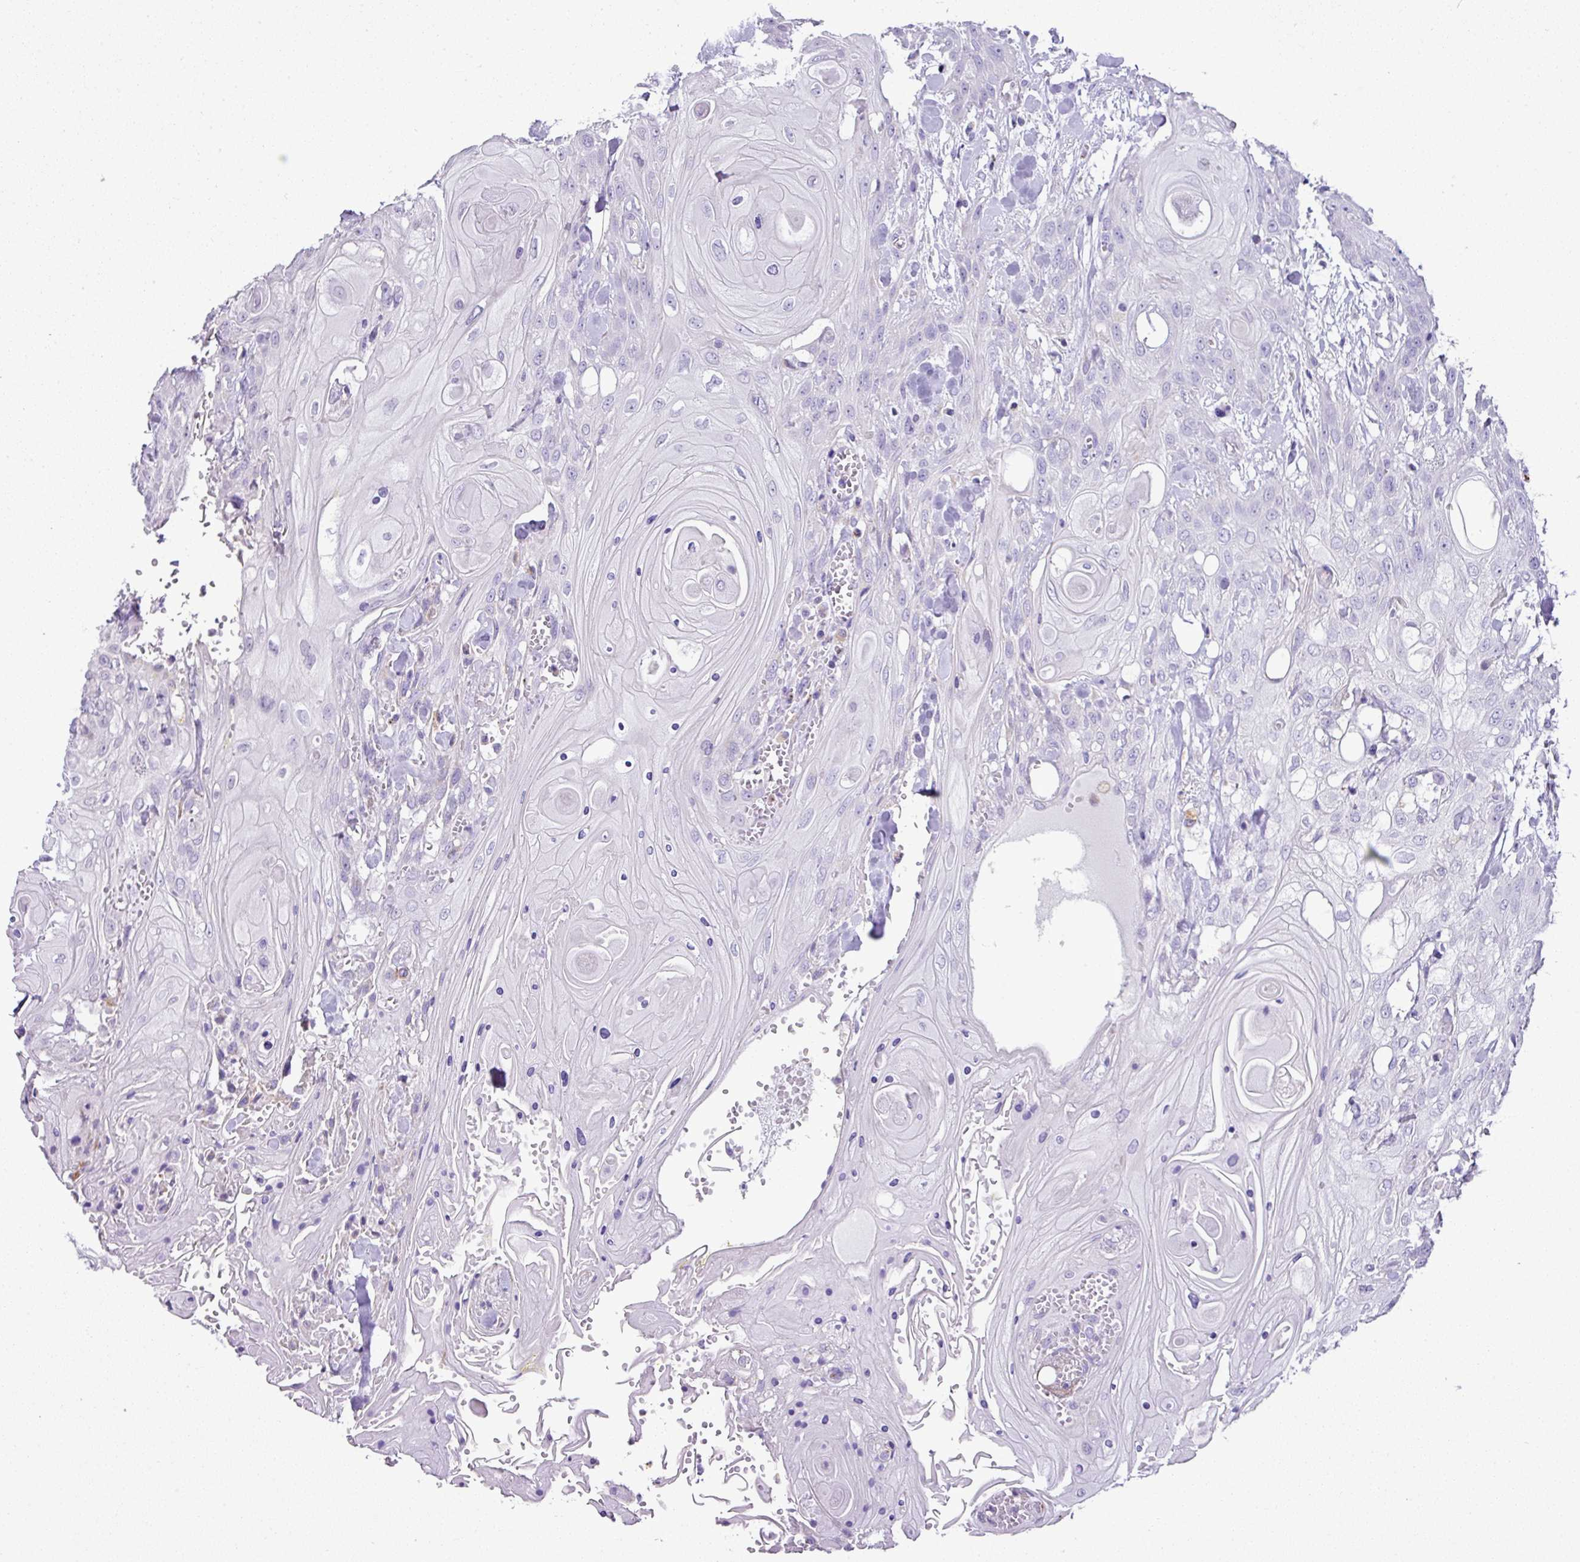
{"staining": {"intensity": "negative", "quantity": "none", "location": "none"}, "tissue": "head and neck cancer", "cell_type": "Tumor cells", "image_type": "cancer", "snomed": [{"axis": "morphology", "description": "Squamous cell carcinoma, NOS"}, {"axis": "topography", "description": "Head-Neck"}], "caption": "Micrograph shows no significant protein expression in tumor cells of head and neck squamous cell carcinoma.", "gene": "PGAP4", "patient": {"sex": "female", "age": 43}}